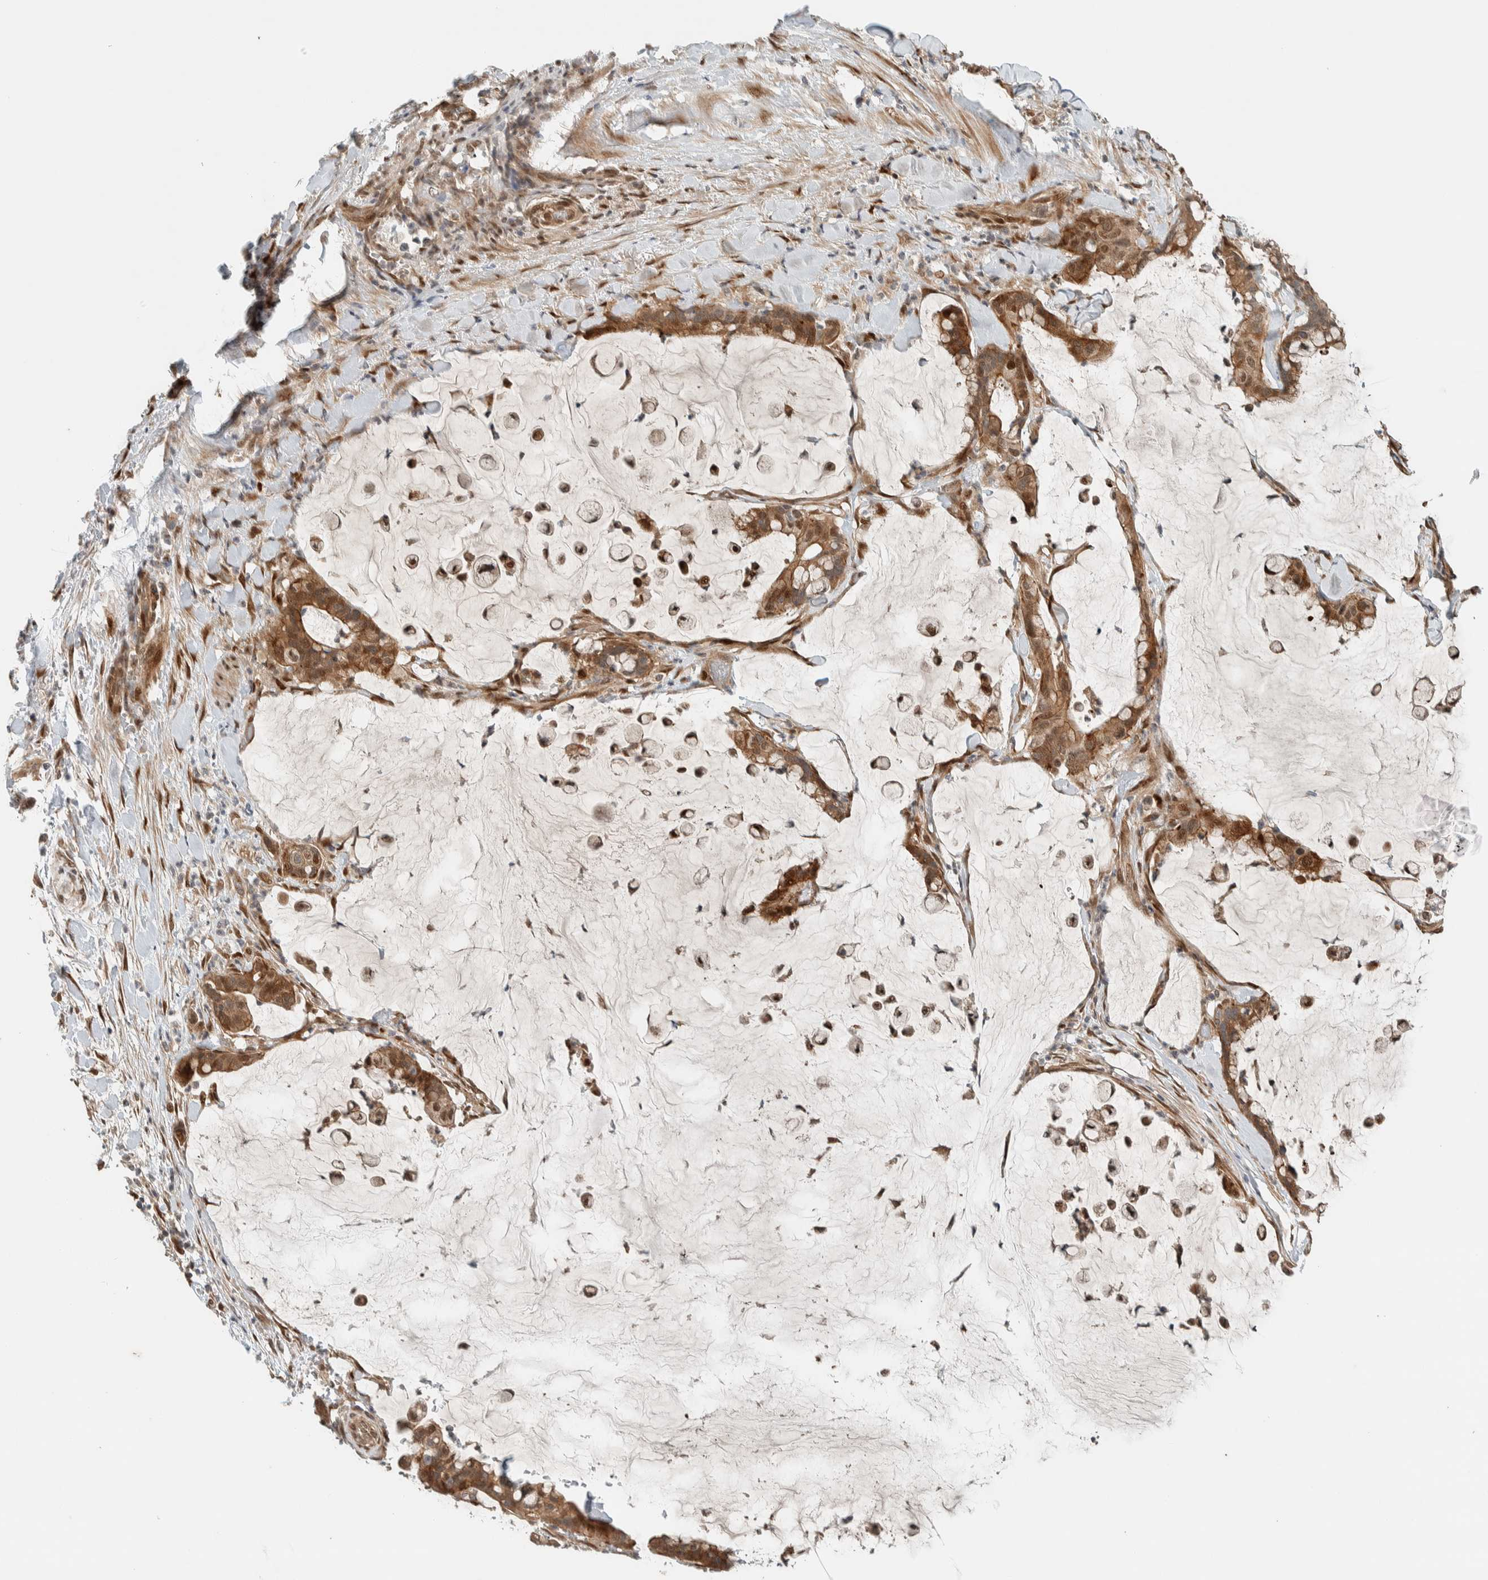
{"staining": {"intensity": "moderate", "quantity": ">75%", "location": "cytoplasmic/membranous,nuclear"}, "tissue": "pancreatic cancer", "cell_type": "Tumor cells", "image_type": "cancer", "snomed": [{"axis": "morphology", "description": "Adenocarcinoma, NOS"}, {"axis": "topography", "description": "Pancreas"}], "caption": "Human pancreatic cancer (adenocarcinoma) stained for a protein (brown) displays moderate cytoplasmic/membranous and nuclear positive staining in about >75% of tumor cells.", "gene": "STXBP4", "patient": {"sex": "male", "age": 41}}